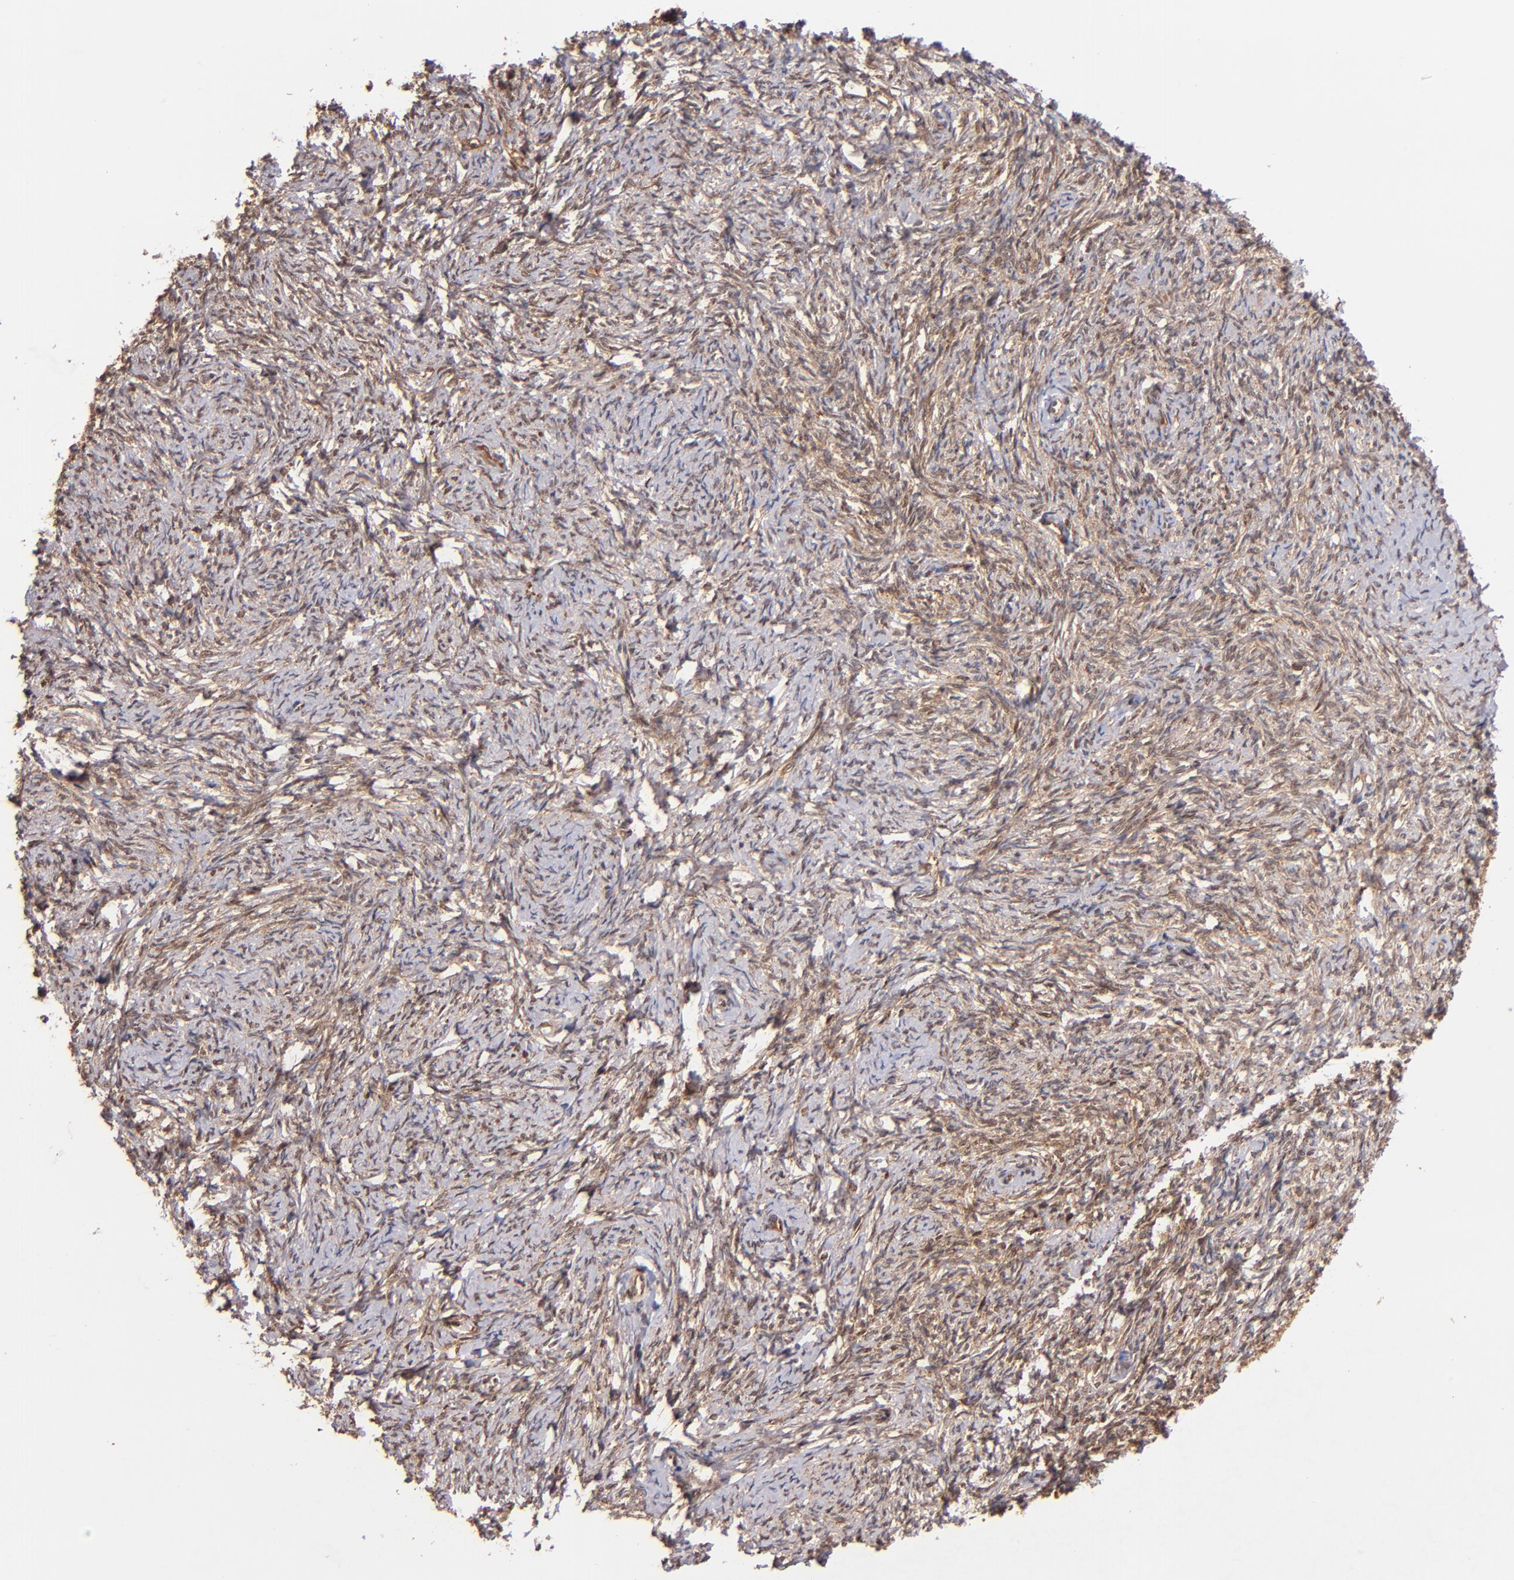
{"staining": {"intensity": "weak", "quantity": "25%-75%", "location": "cytoplasmic/membranous"}, "tissue": "ovarian cancer", "cell_type": "Tumor cells", "image_type": "cancer", "snomed": [{"axis": "morphology", "description": "Normal tissue, NOS"}, {"axis": "morphology", "description": "Cystadenocarcinoma, serous, NOS"}, {"axis": "topography", "description": "Ovary"}], "caption": "IHC micrograph of neoplastic tissue: ovarian cancer stained using IHC demonstrates low levels of weak protein expression localized specifically in the cytoplasmic/membranous of tumor cells, appearing as a cytoplasmic/membranous brown color.", "gene": "STX8", "patient": {"sex": "female", "age": 62}}